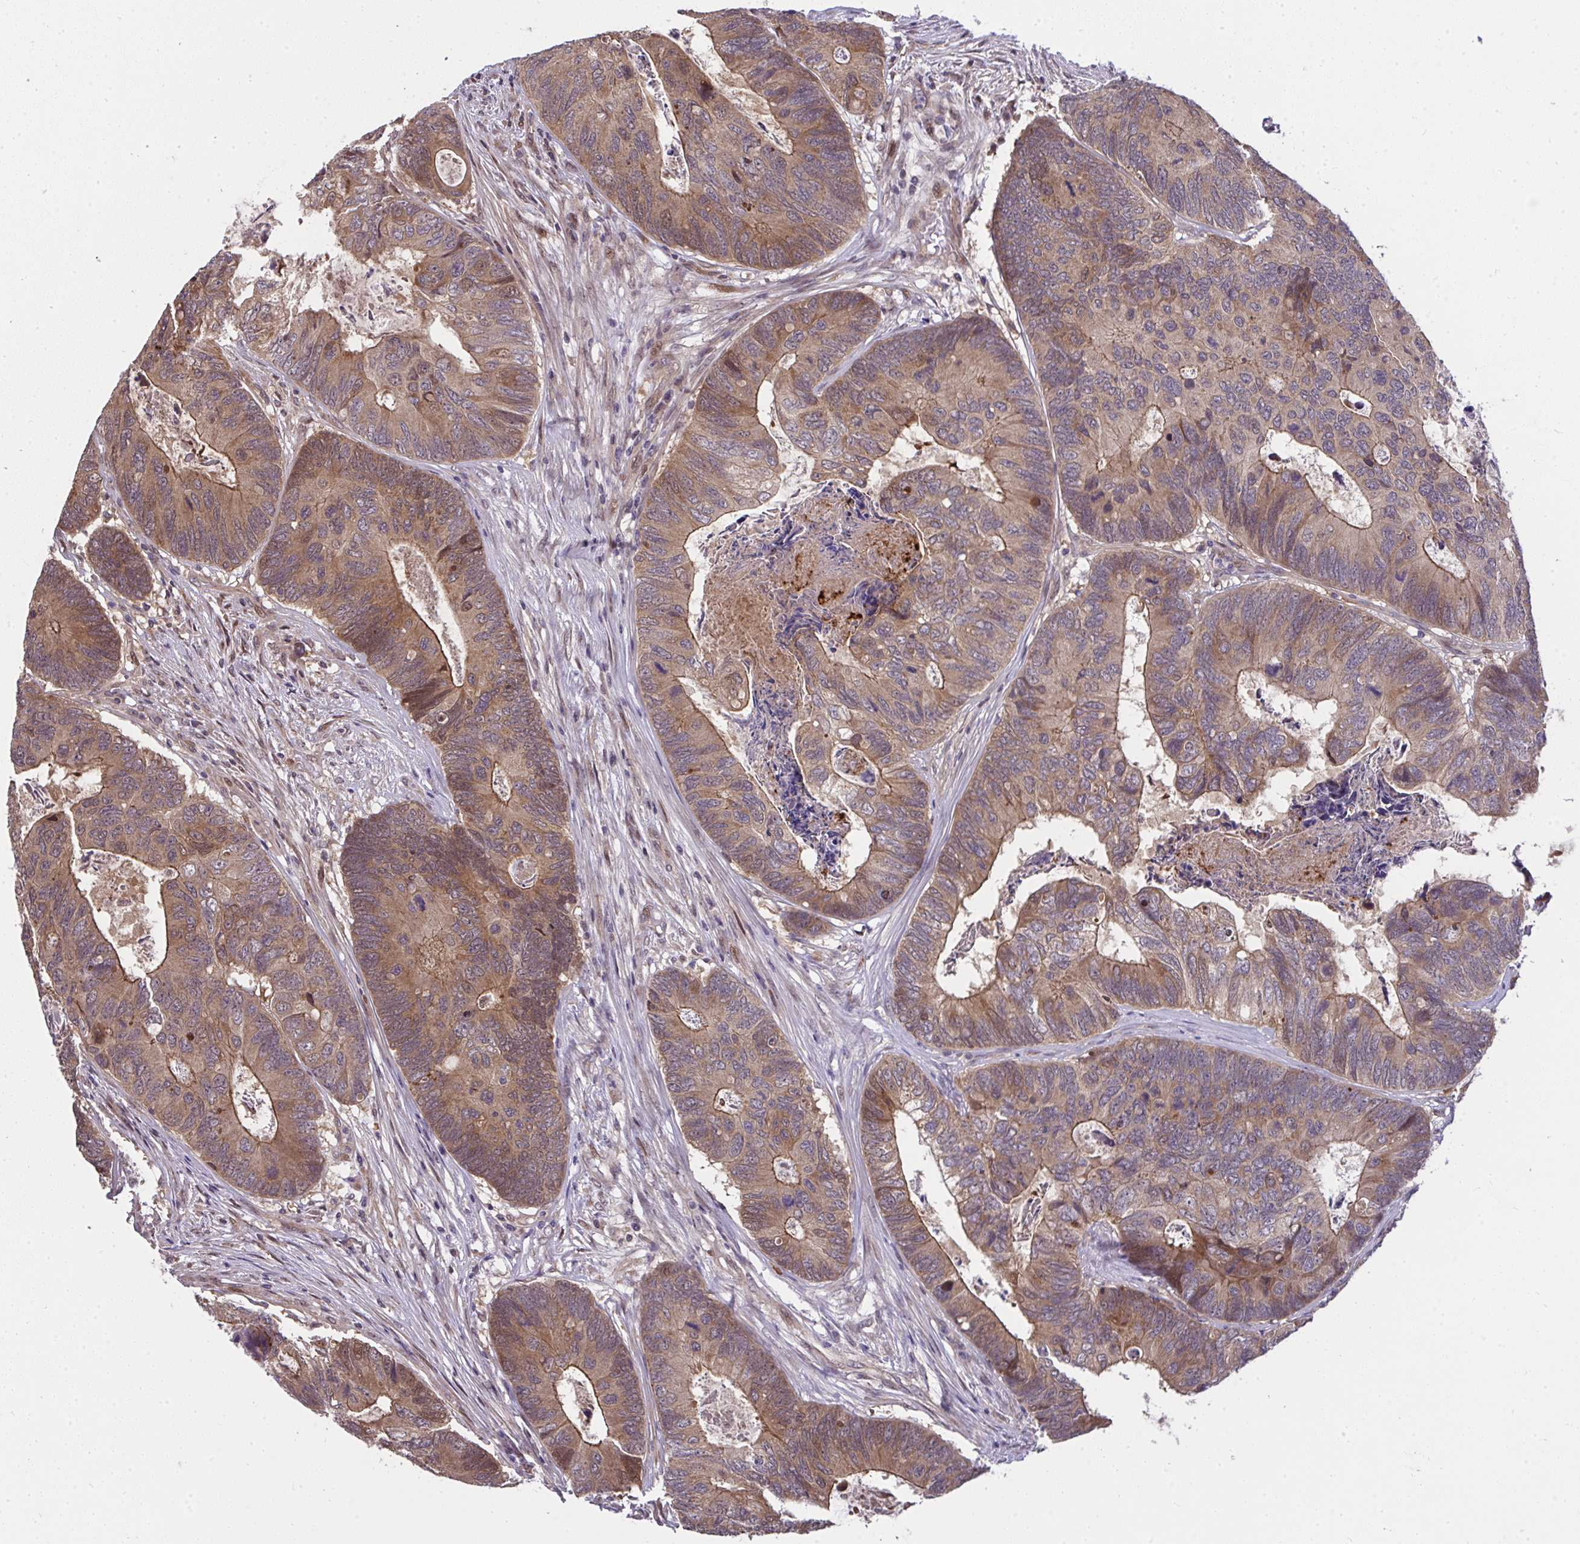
{"staining": {"intensity": "moderate", "quantity": ">75%", "location": "cytoplasmic/membranous"}, "tissue": "colorectal cancer", "cell_type": "Tumor cells", "image_type": "cancer", "snomed": [{"axis": "morphology", "description": "Adenocarcinoma, NOS"}, {"axis": "topography", "description": "Colon"}], "caption": "The photomicrograph reveals immunohistochemical staining of colorectal cancer. There is moderate cytoplasmic/membranous positivity is seen in approximately >75% of tumor cells.", "gene": "RDH14", "patient": {"sex": "female", "age": 67}}